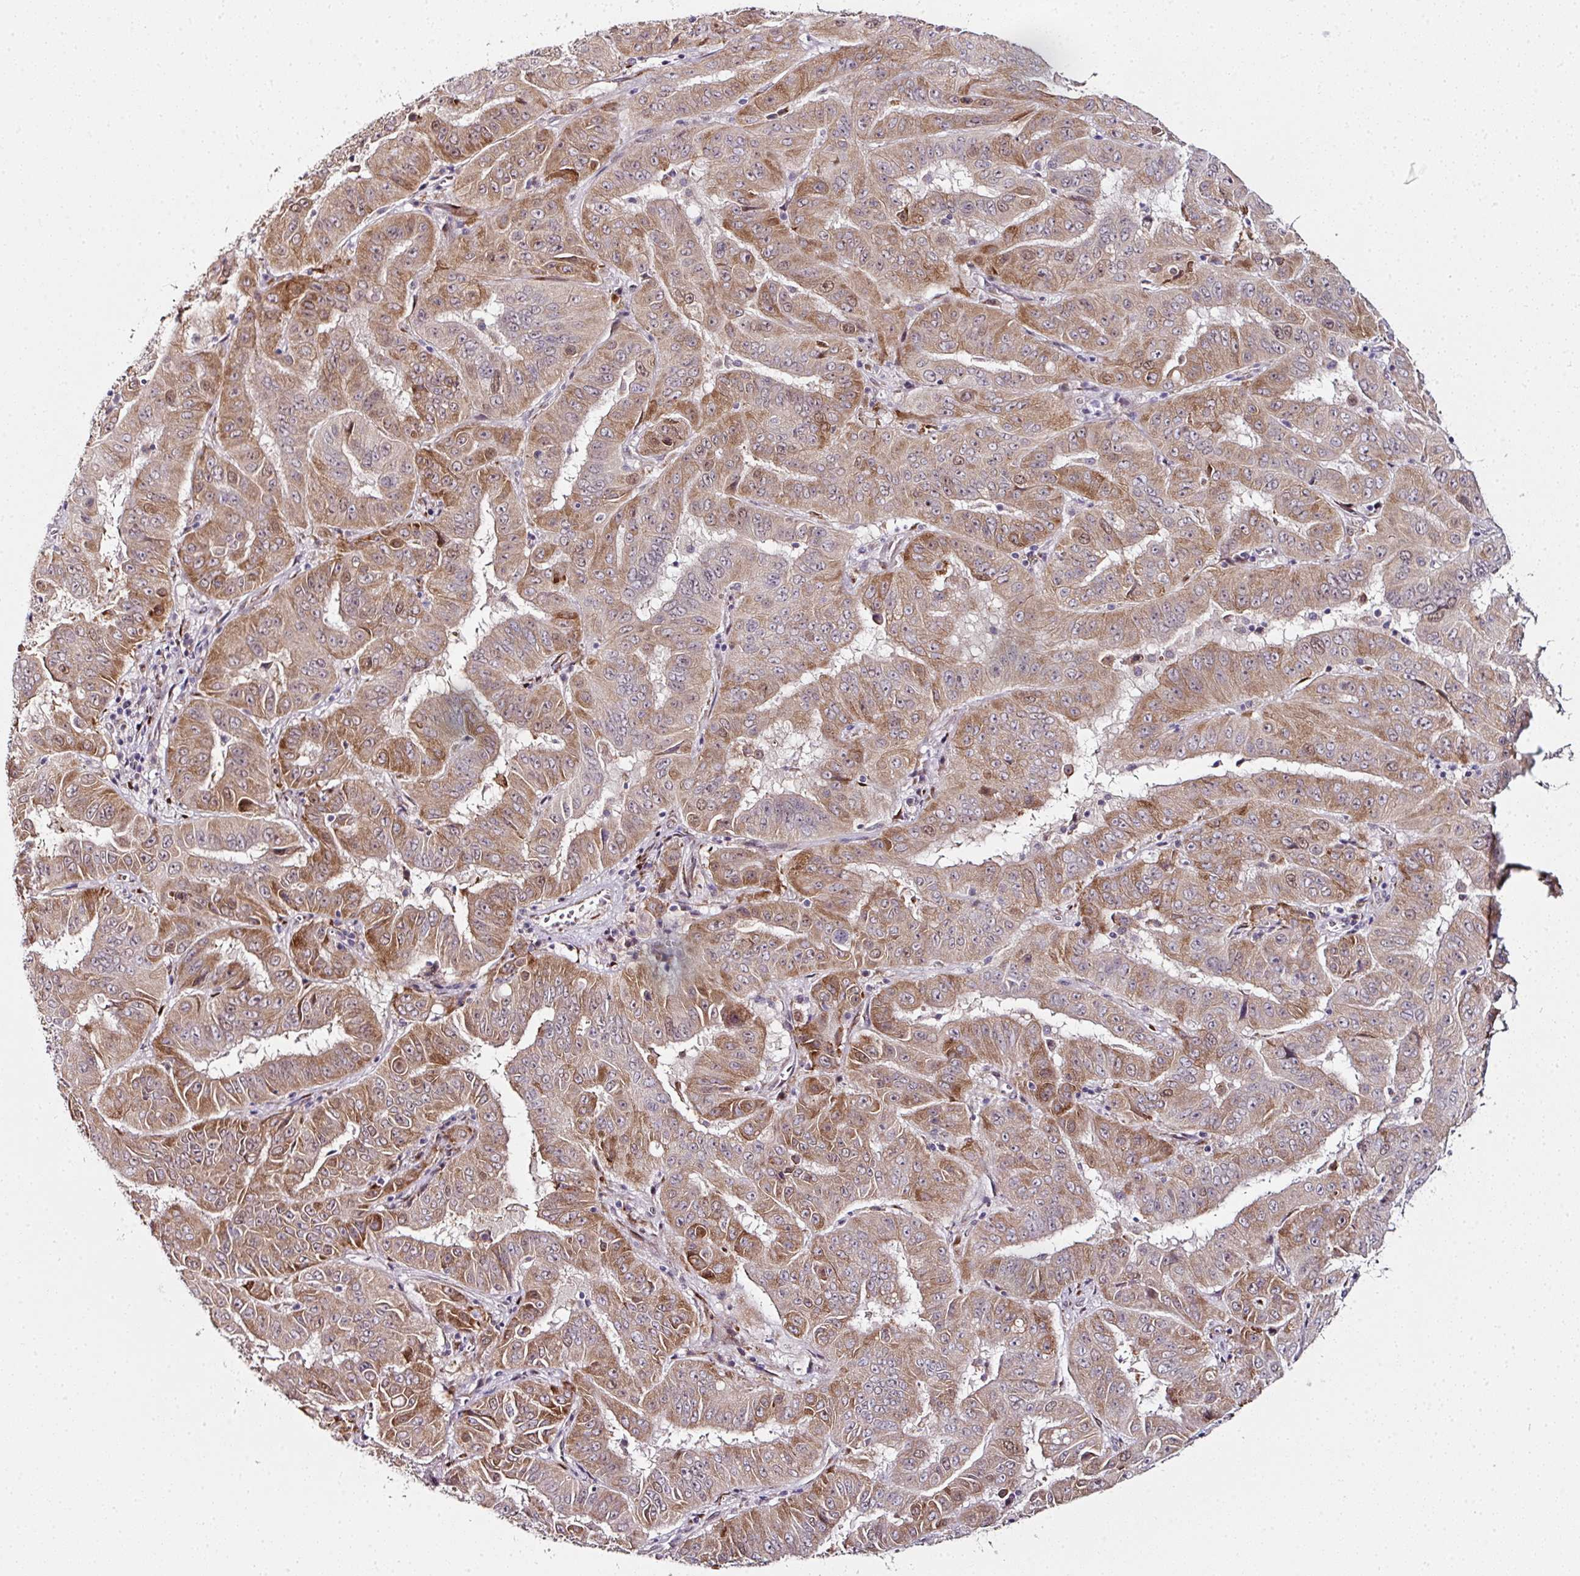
{"staining": {"intensity": "moderate", "quantity": ">75%", "location": "cytoplasmic/membranous"}, "tissue": "pancreatic cancer", "cell_type": "Tumor cells", "image_type": "cancer", "snomed": [{"axis": "morphology", "description": "Adenocarcinoma, NOS"}, {"axis": "topography", "description": "Pancreas"}], "caption": "Pancreatic cancer (adenocarcinoma) stained with a brown dye demonstrates moderate cytoplasmic/membranous positive positivity in about >75% of tumor cells.", "gene": "APOLD1", "patient": {"sex": "male", "age": 63}}